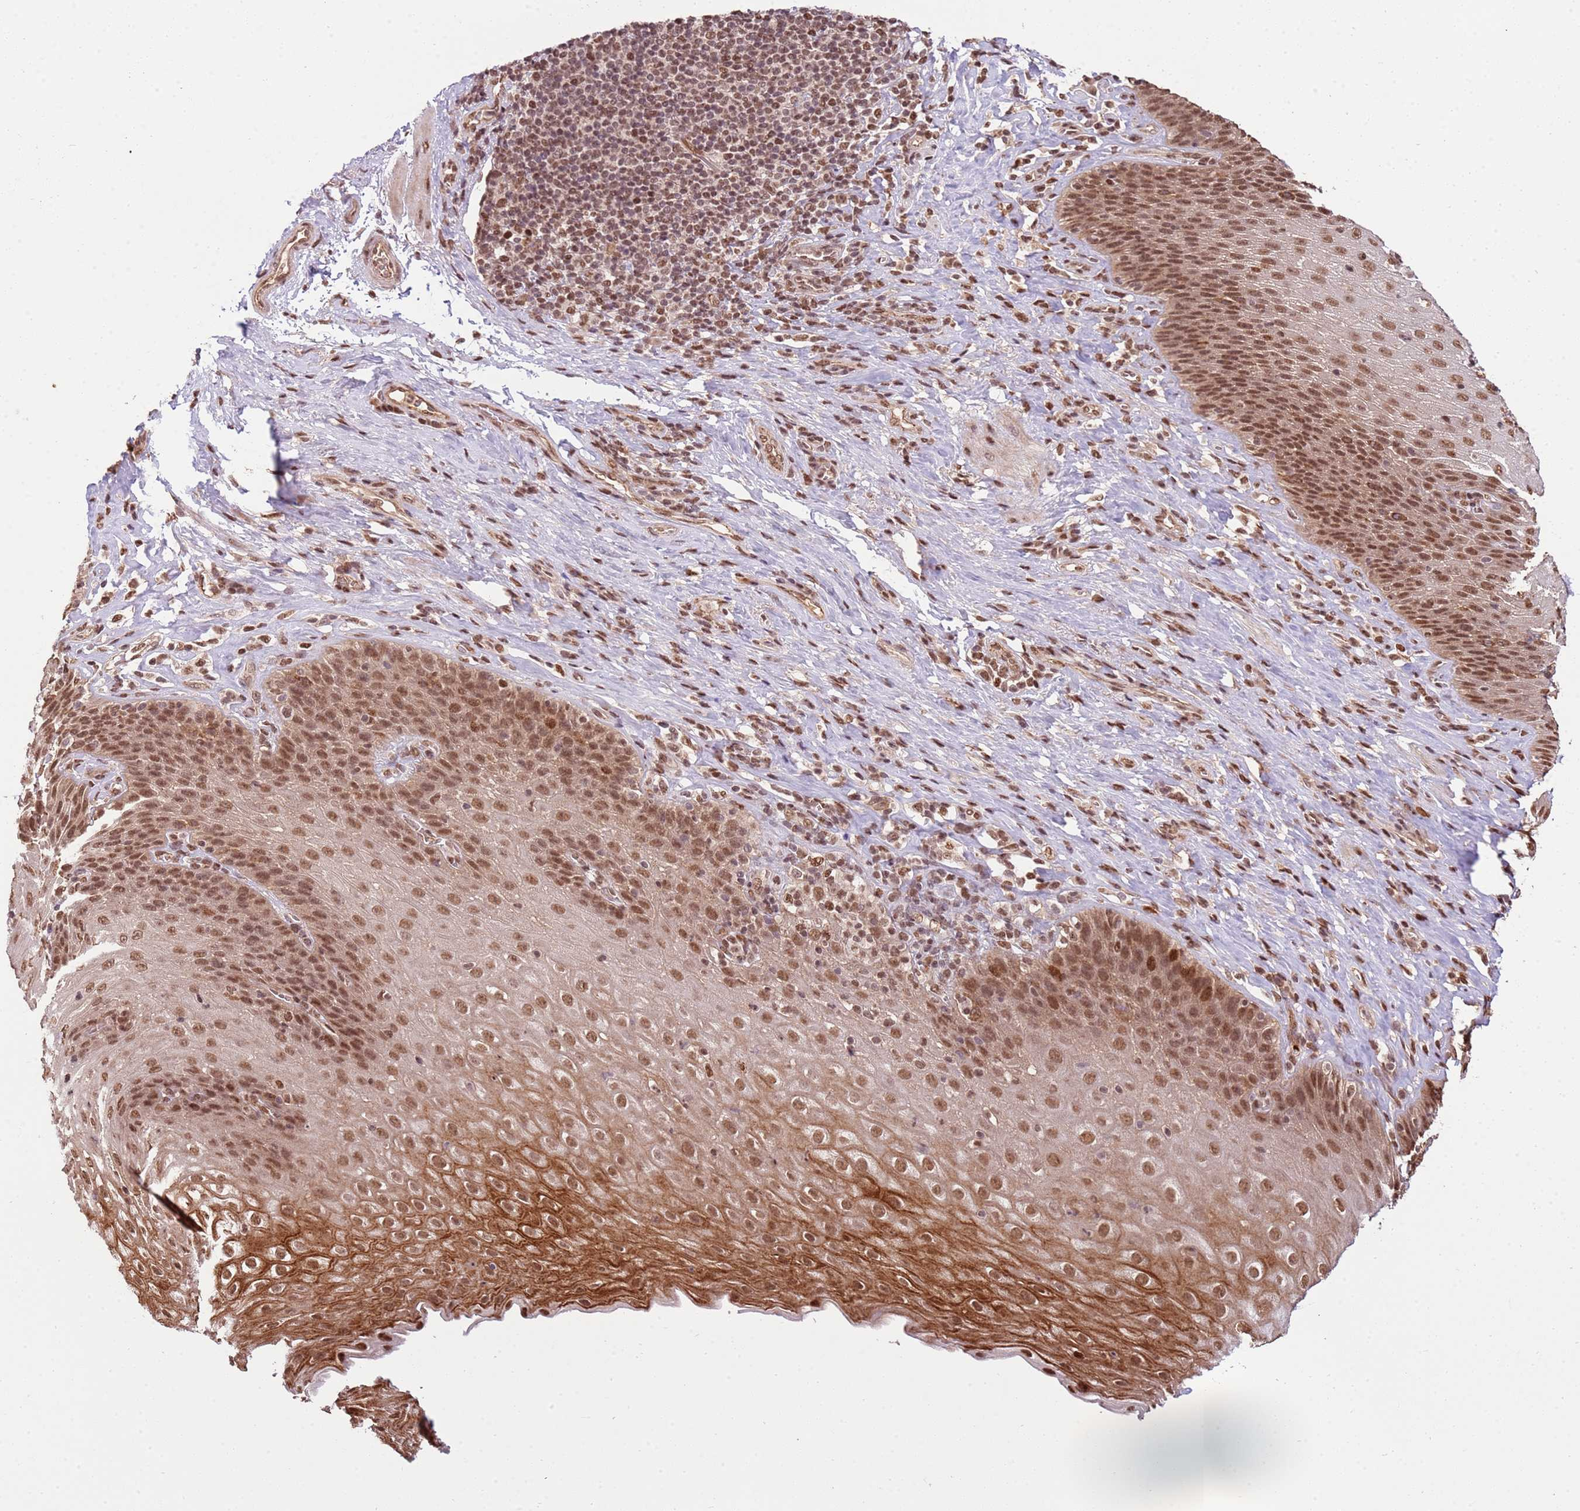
{"staining": {"intensity": "strong", "quantity": ">75%", "location": "cytoplasmic/membranous,nuclear"}, "tissue": "esophagus", "cell_type": "Squamous epithelial cells", "image_type": "normal", "snomed": [{"axis": "morphology", "description": "Normal tissue, NOS"}, {"axis": "topography", "description": "Esophagus"}], "caption": "Protein staining exhibits strong cytoplasmic/membranous,nuclear positivity in about >75% of squamous epithelial cells in unremarkable esophagus. The staining was performed using DAB (3,3'-diaminobenzidine), with brown indicating positive protein expression. Nuclei are stained blue with hematoxylin.", "gene": "ZBTB12", "patient": {"sex": "female", "age": 61}}